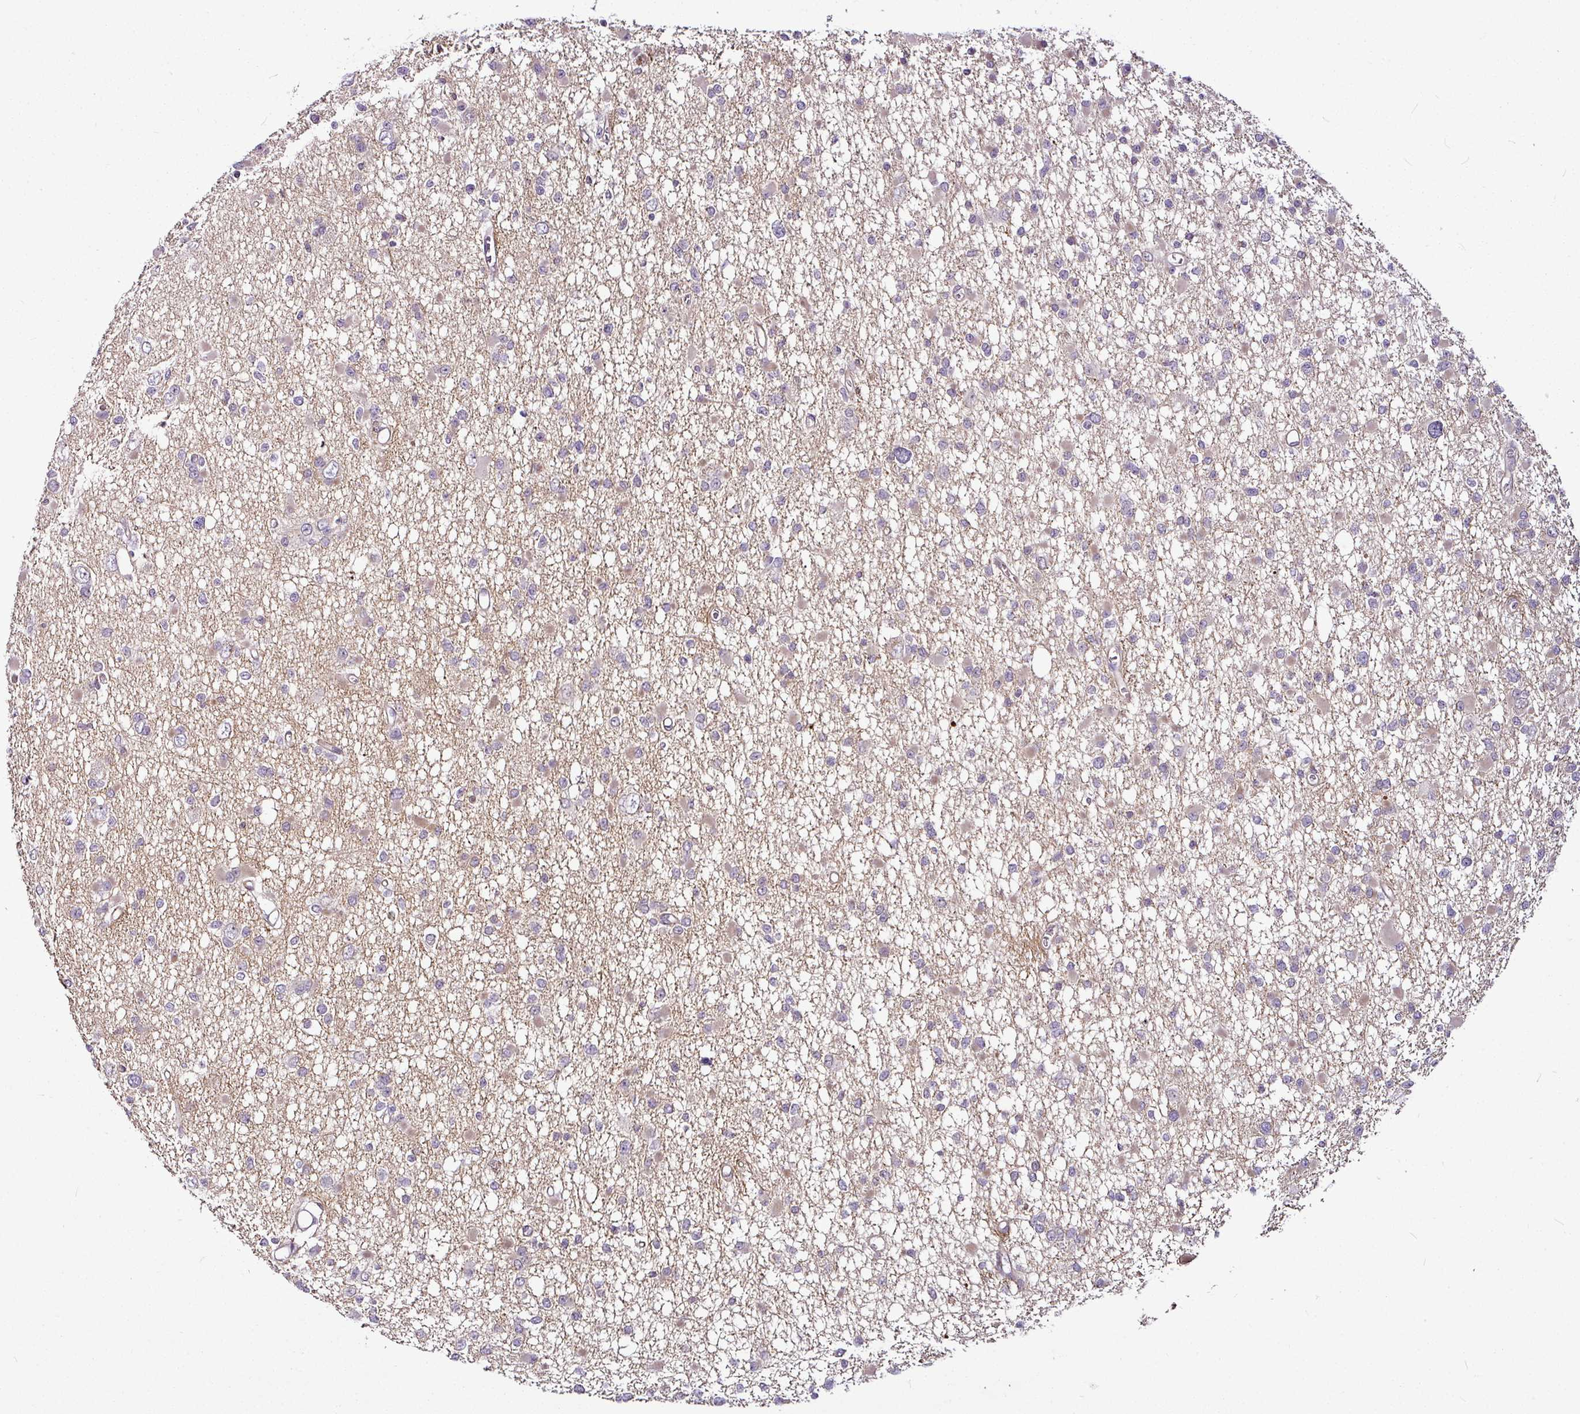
{"staining": {"intensity": "negative", "quantity": "none", "location": "none"}, "tissue": "glioma", "cell_type": "Tumor cells", "image_type": "cancer", "snomed": [{"axis": "morphology", "description": "Glioma, malignant, Low grade"}, {"axis": "topography", "description": "Brain"}], "caption": "This is a histopathology image of immunohistochemistry staining of glioma, which shows no staining in tumor cells.", "gene": "DCAF13", "patient": {"sex": "female", "age": 22}}